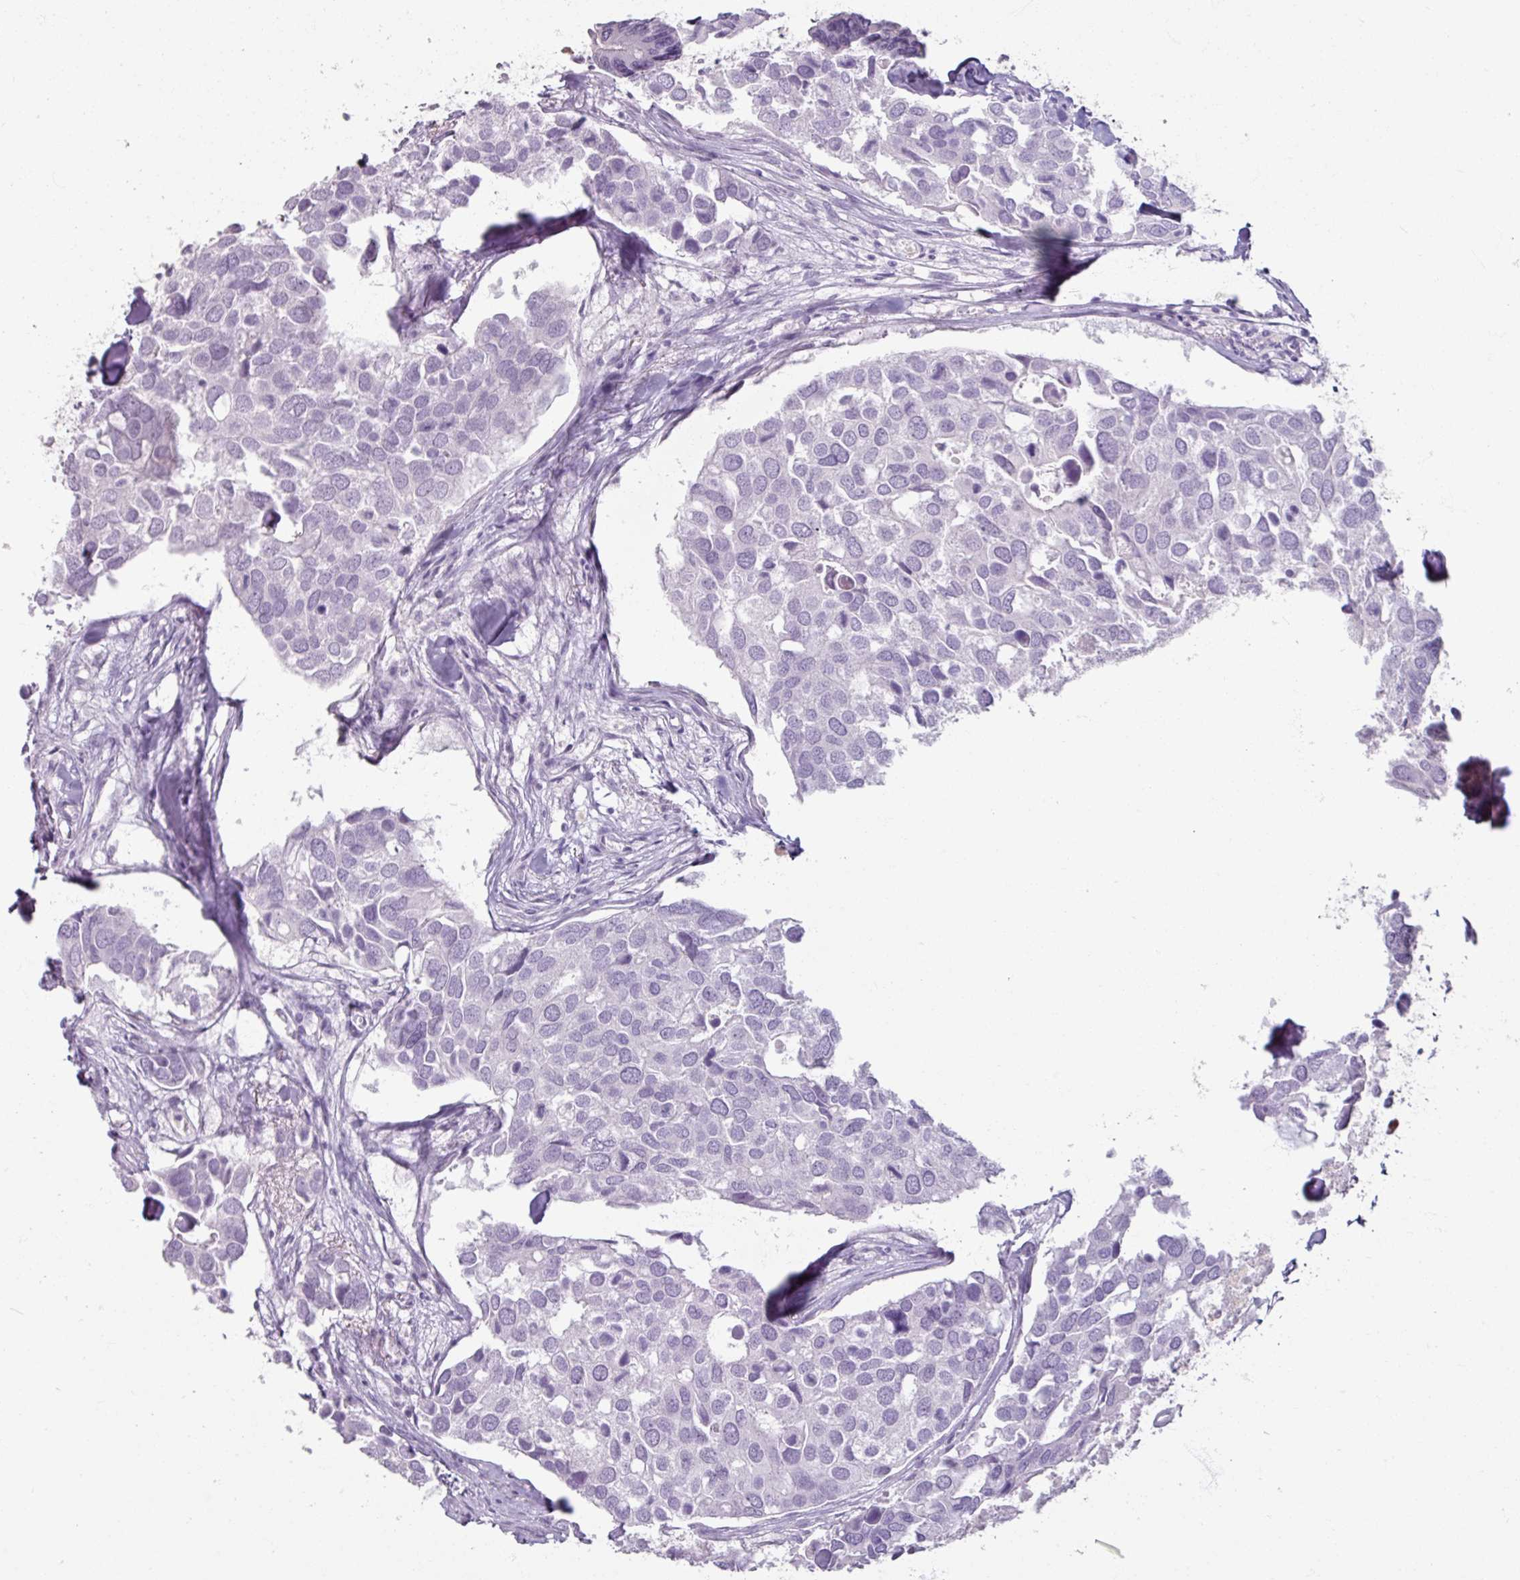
{"staining": {"intensity": "negative", "quantity": "none", "location": "none"}, "tissue": "breast cancer", "cell_type": "Tumor cells", "image_type": "cancer", "snomed": [{"axis": "morphology", "description": "Duct carcinoma"}, {"axis": "topography", "description": "Breast"}], "caption": "Intraductal carcinoma (breast) was stained to show a protein in brown. There is no significant positivity in tumor cells. The staining was performed using DAB (3,3'-diaminobenzidine) to visualize the protein expression in brown, while the nuclei were stained in blue with hematoxylin (Magnification: 20x).", "gene": "ARG1", "patient": {"sex": "female", "age": 83}}